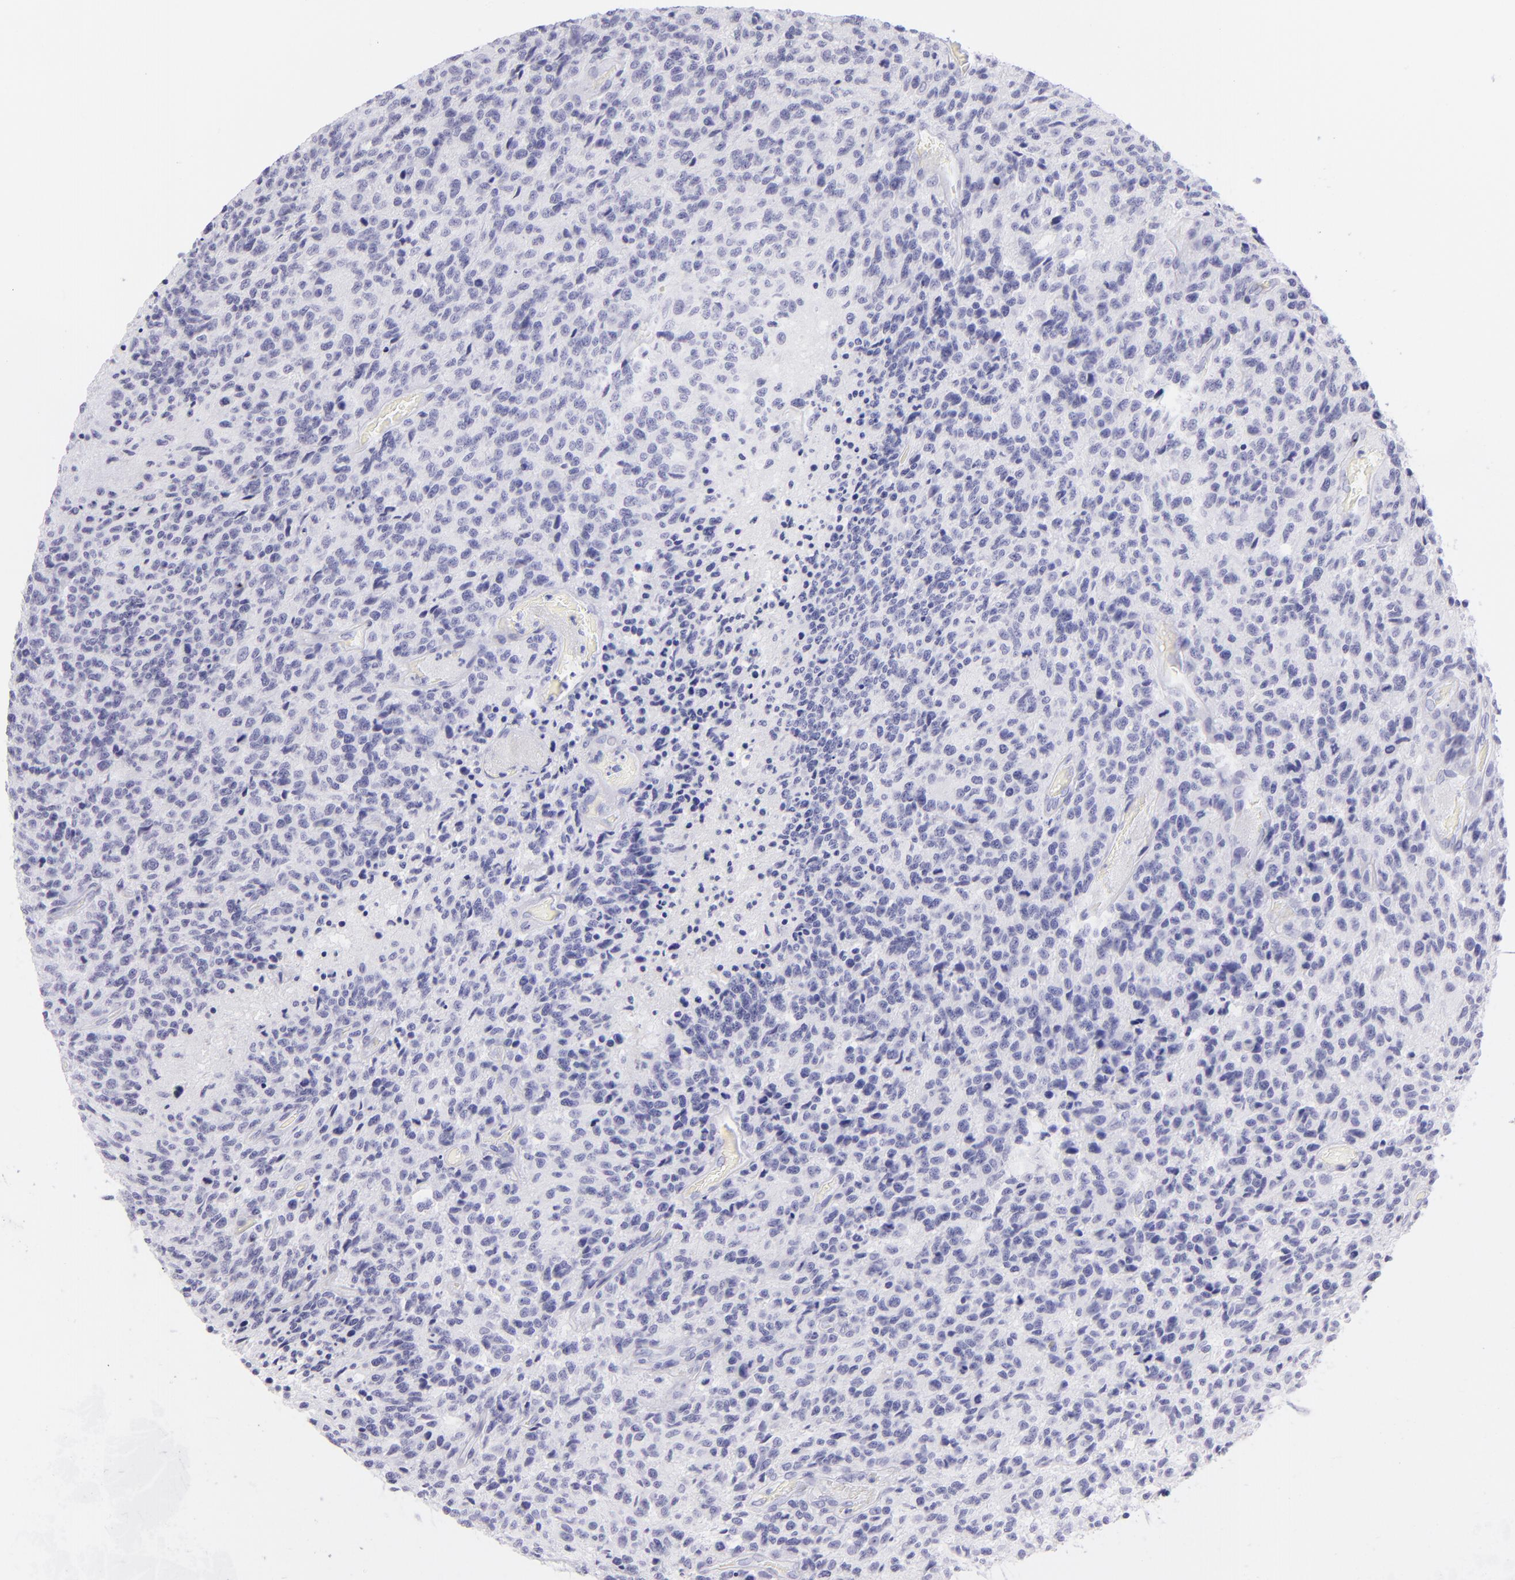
{"staining": {"intensity": "negative", "quantity": "none", "location": "none"}, "tissue": "glioma", "cell_type": "Tumor cells", "image_type": "cancer", "snomed": [{"axis": "morphology", "description": "Glioma, malignant, High grade"}, {"axis": "topography", "description": "Brain"}], "caption": "A high-resolution image shows immunohistochemistry (IHC) staining of malignant glioma (high-grade), which shows no significant positivity in tumor cells. (Brightfield microscopy of DAB (3,3'-diaminobenzidine) immunohistochemistry at high magnification).", "gene": "CD72", "patient": {"sex": "male", "age": 36}}